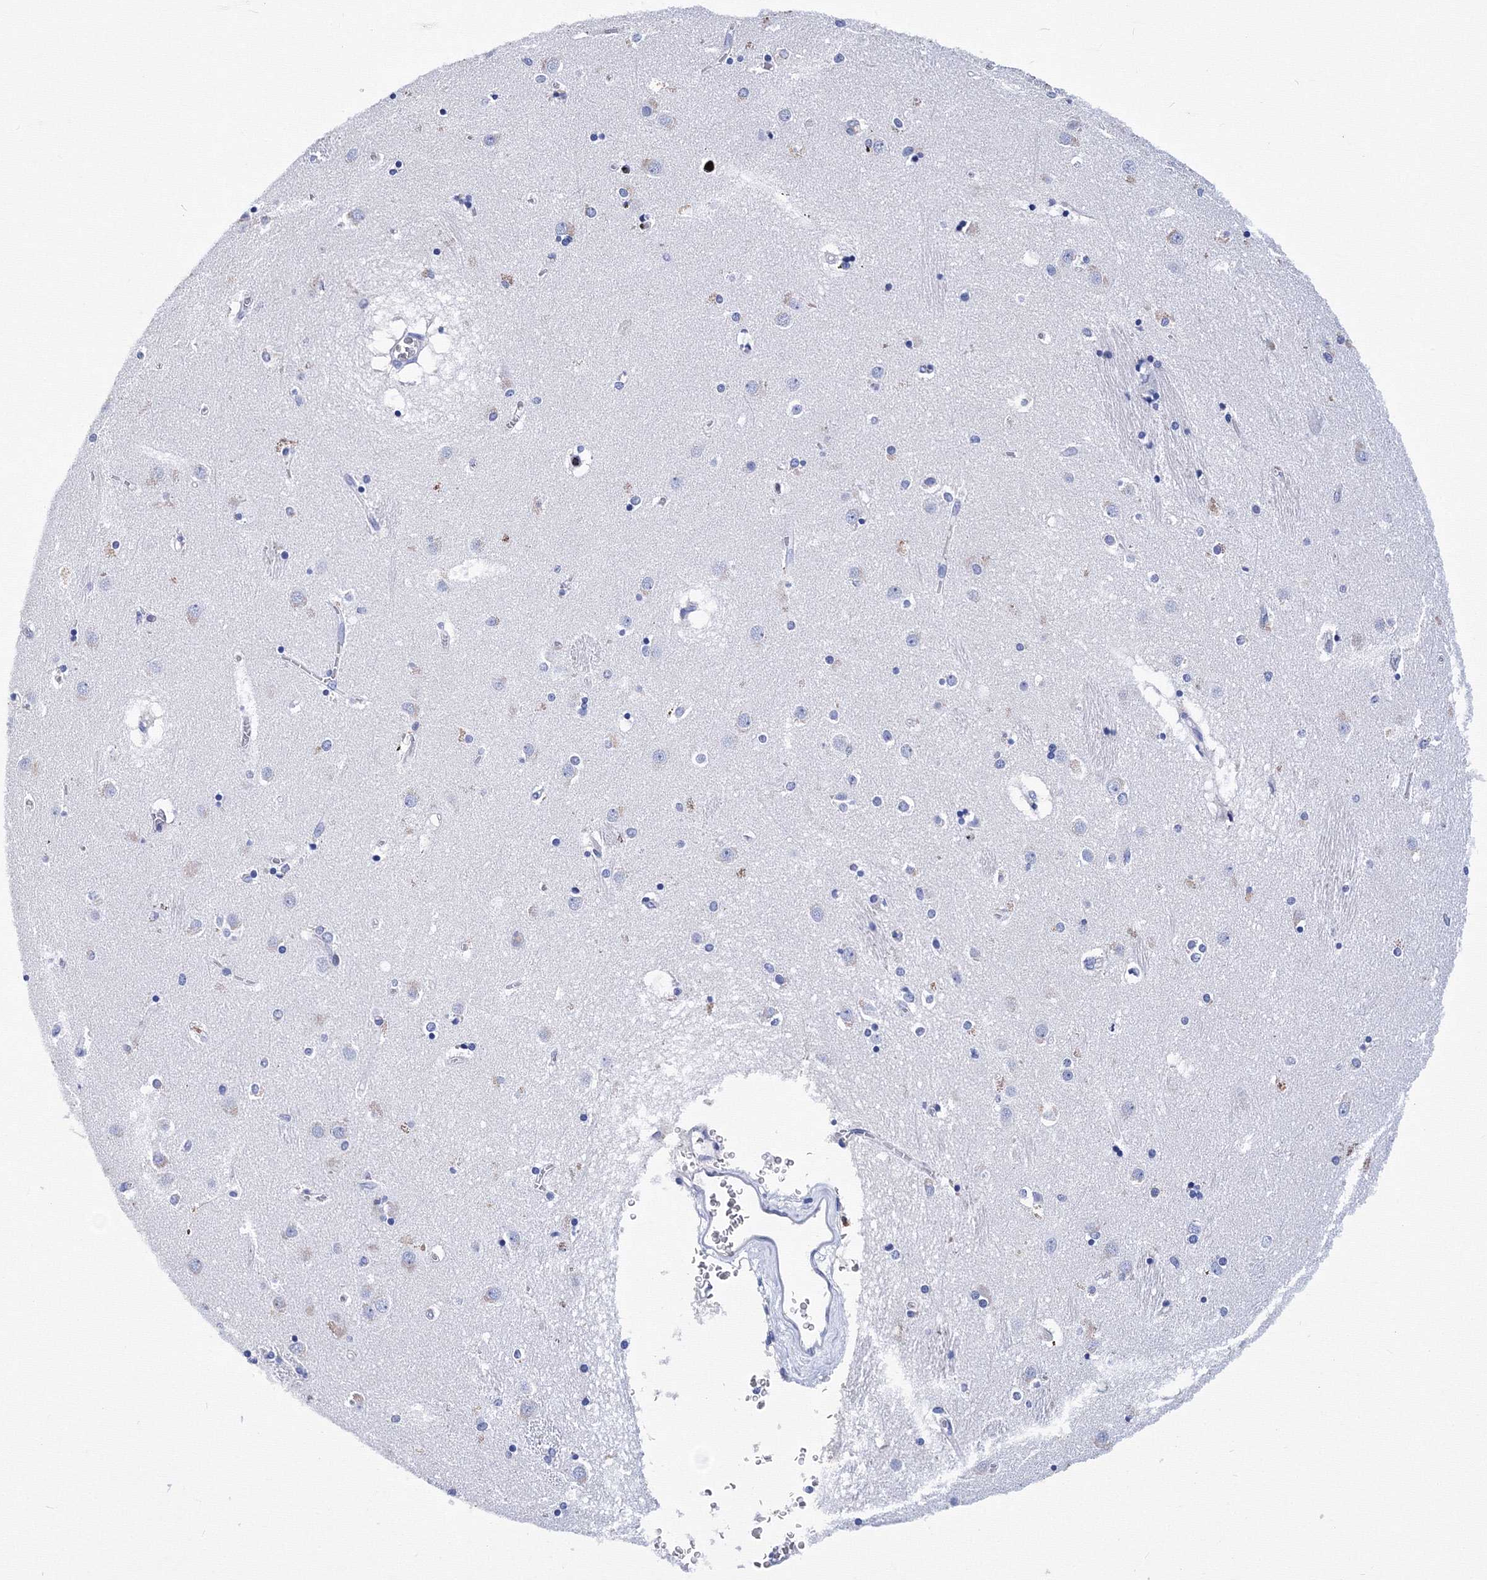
{"staining": {"intensity": "negative", "quantity": "none", "location": "none"}, "tissue": "caudate", "cell_type": "Glial cells", "image_type": "normal", "snomed": [{"axis": "morphology", "description": "Normal tissue, NOS"}, {"axis": "topography", "description": "Lateral ventricle wall"}], "caption": "Glial cells show no significant expression in benign caudate. Nuclei are stained in blue.", "gene": "PHYKPL", "patient": {"sex": "male", "age": 70}}